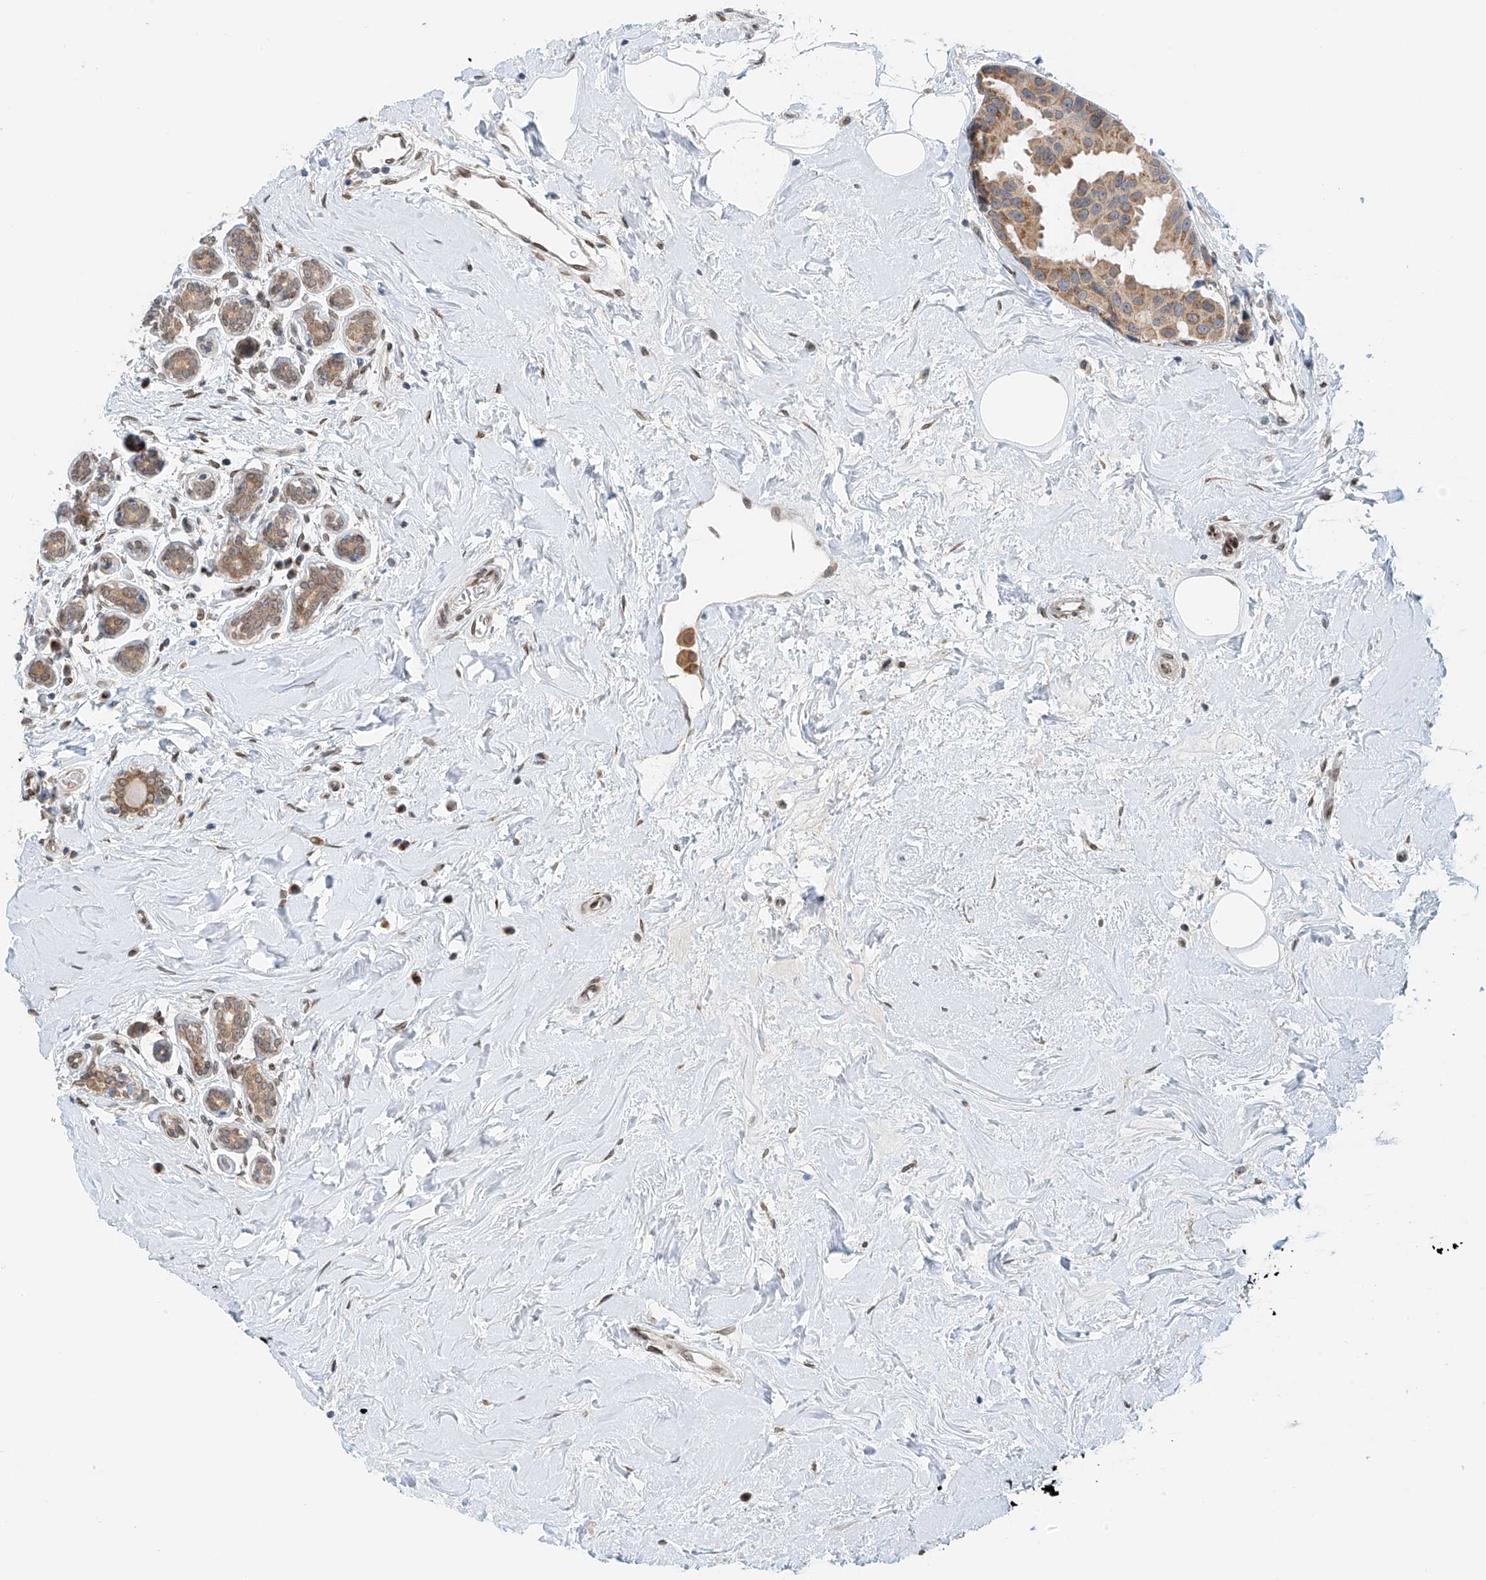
{"staining": {"intensity": "weak", "quantity": ">75%", "location": "cytoplasmic/membranous"}, "tissue": "breast cancer", "cell_type": "Tumor cells", "image_type": "cancer", "snomed": [{"axis": "morphology", "description": "Normal tissue, NOS"}, {"axis": "morphology", "description": "Duct carcinoma"}, {"axis": "topography", "description": "Breast"}], "caption": "Weak cytoplasmic/membranous protein expression is seen in about >75% of tumor cells in breast infiltrating ductal carcinoma.", "gene": "STARD9", "patient": {"sex": "female", "age": 39}}